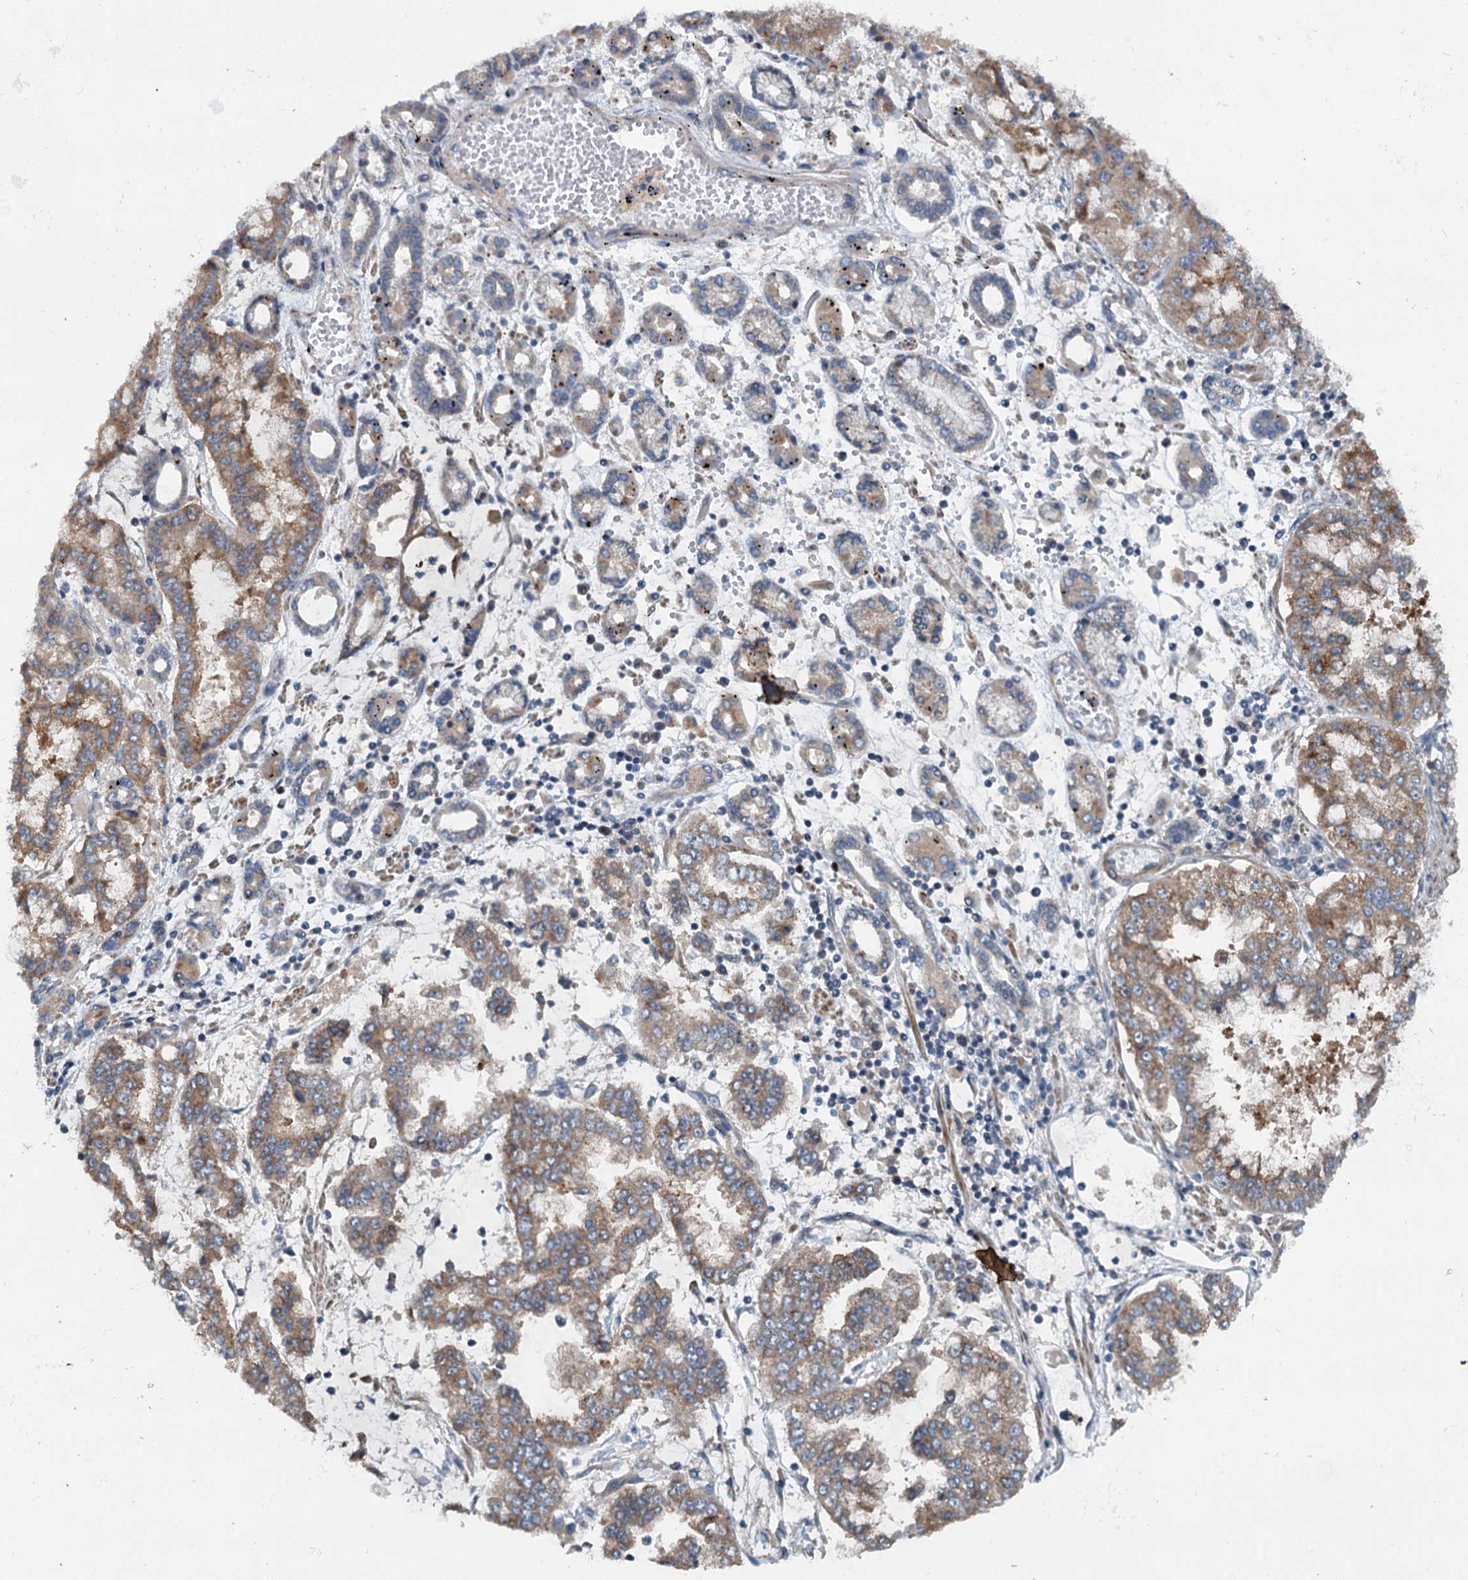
{"staining": {"intensity": "moderate", "quantity": "25%-75%", "location": "cytoplasmic/membranous"}, "tissue": "stomach cancer", "cell_type": "Tumor cells", "image_type": "cancer", "snomed": [{"axis": "morphology", "description": "Adenocarcinoma, NOS"}, {"axis": "topography", "description": "Stomach"}], "caption": "Adenocarcinoma (stomach) stained with immunohistochemistry (IHC) demonstrates moderate cytoplasmic/membranous staining in approximately 25%-75% of tumor cells.", "gene": "TEDC1", "patient": {"sex": "male", "age": 76}}